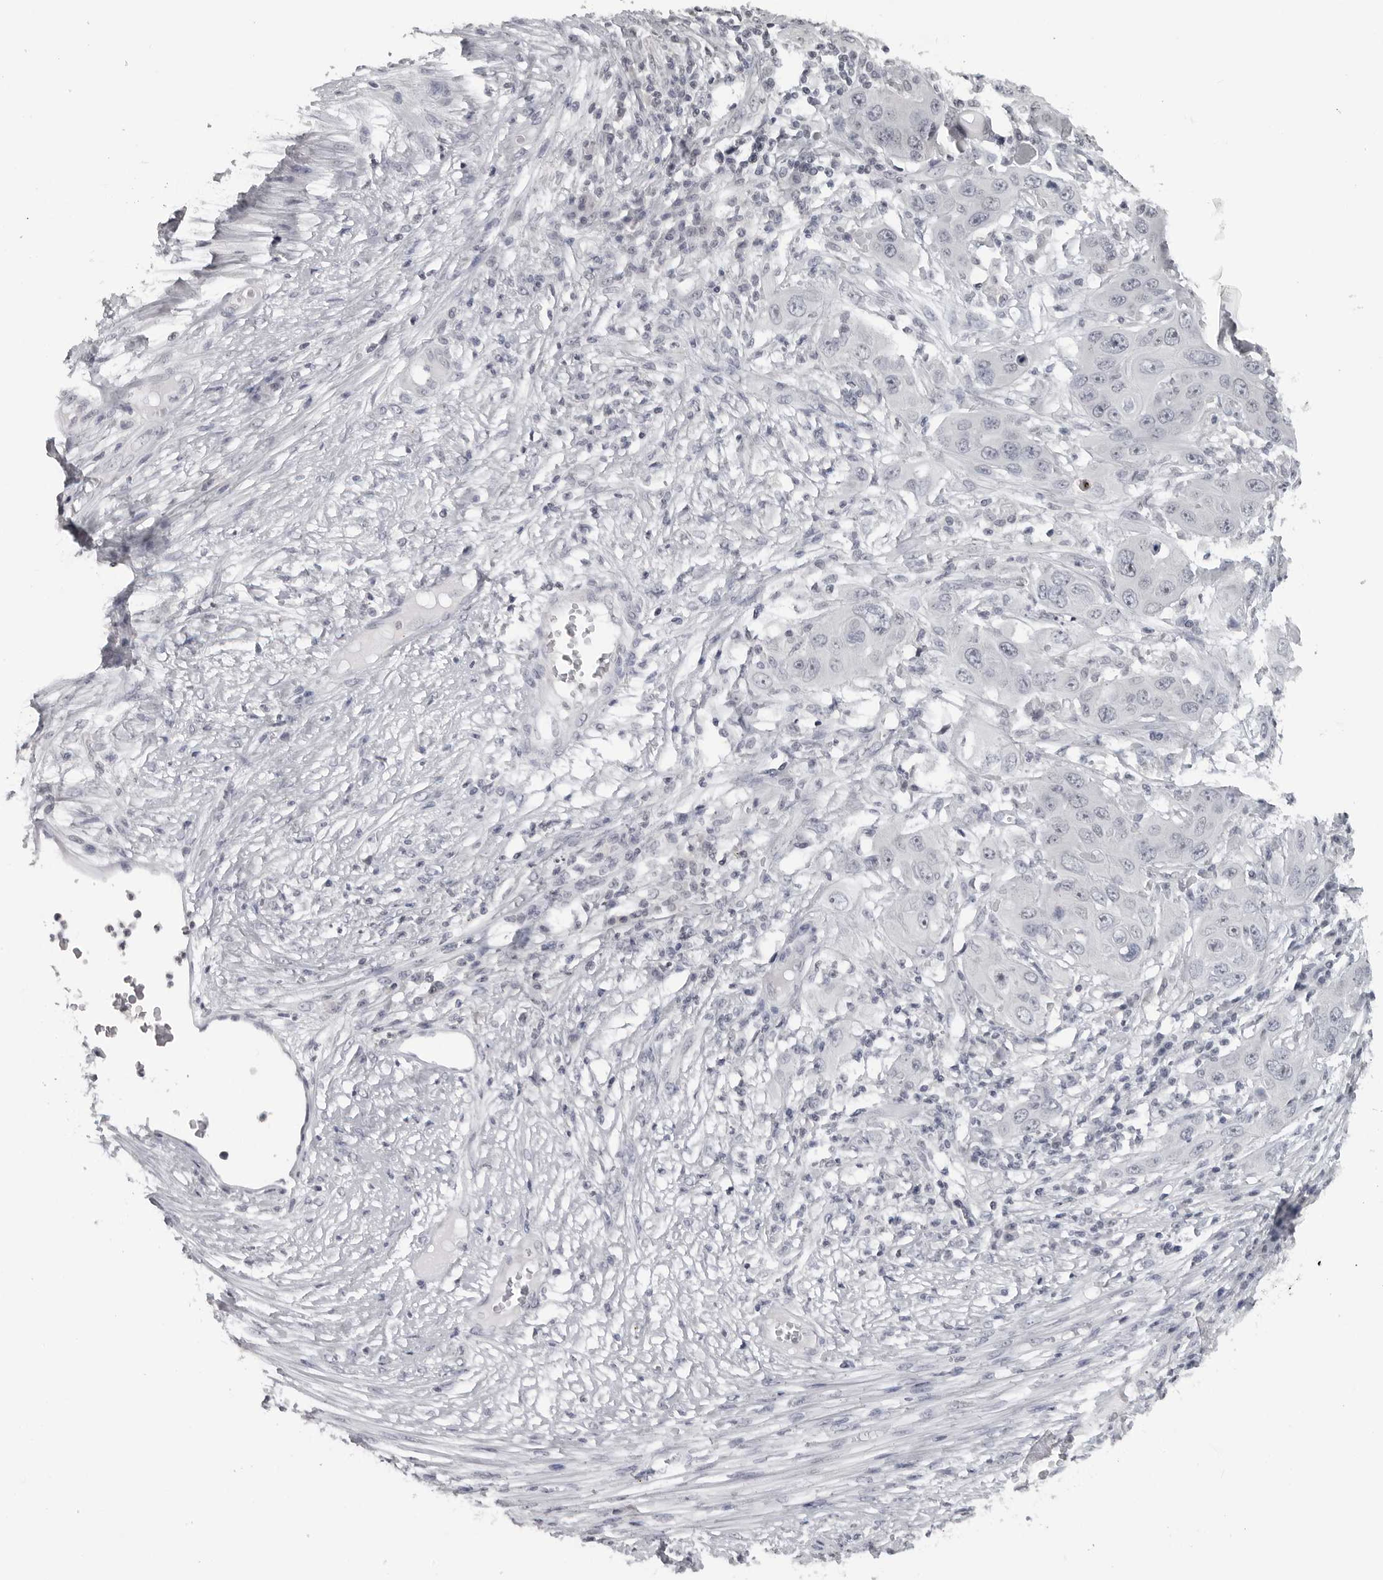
{"staining": {"intensity": "negative", "quantity": "none", "location": "none"}, "tissue": "skin cancer", "cell_type": "Tumor cells", "image_type": "cancer", "snomed": [{"axis": "morphology", "description": "Squamous cell carcinoma, NOS"}, {"axis": "topography", "description": "Skin"}], "caption": "An image of skin cancer (squamous cell carcinoma) stained for a protein shows no brown staining in tumor cells.", "gene": "DDX54", "patient": {"sex": "male", "age": 55}}